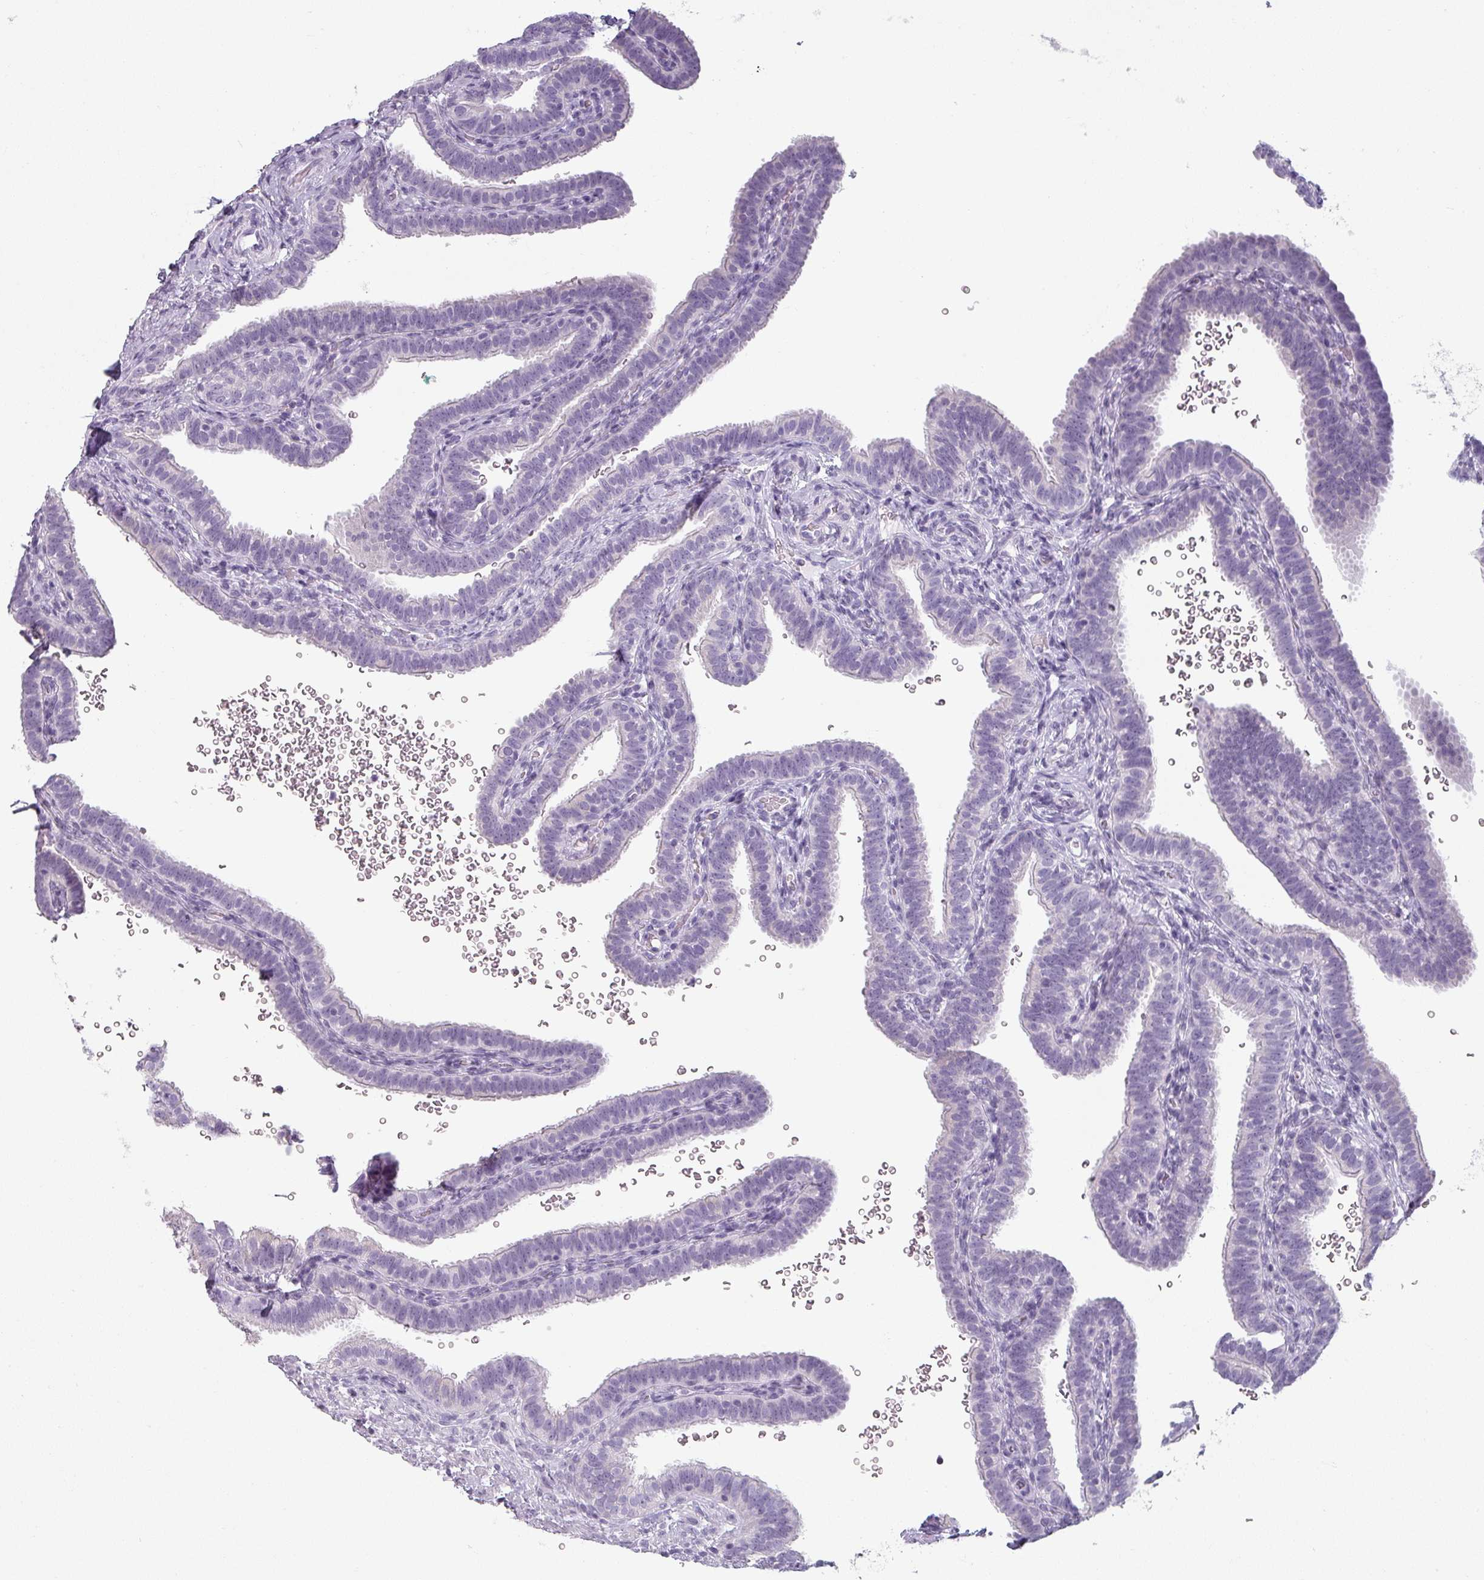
{"staining": {"intensity": "negative", "quantity": "none", "location": "none"}, "tissue": "fallopian tube", "cell_type": "Glandular cells", "image_type": "normal", "snomed": [{"axis": "morphology", "description": "Normal tissue, NOS"}, {"axis": "topography", "description": "Fallopian tube"}], "caption": "Immunohistochemistry (IHC) of normal fallopian tube demonstrates no expression in glandular cells. (DAB (3,3'-diaminobenzidine) immunohistochemistry (IHC) with hematoxylin counter stain).", "gene": "SFTPA1", "patient": {"sex": "female", "age": 41}}